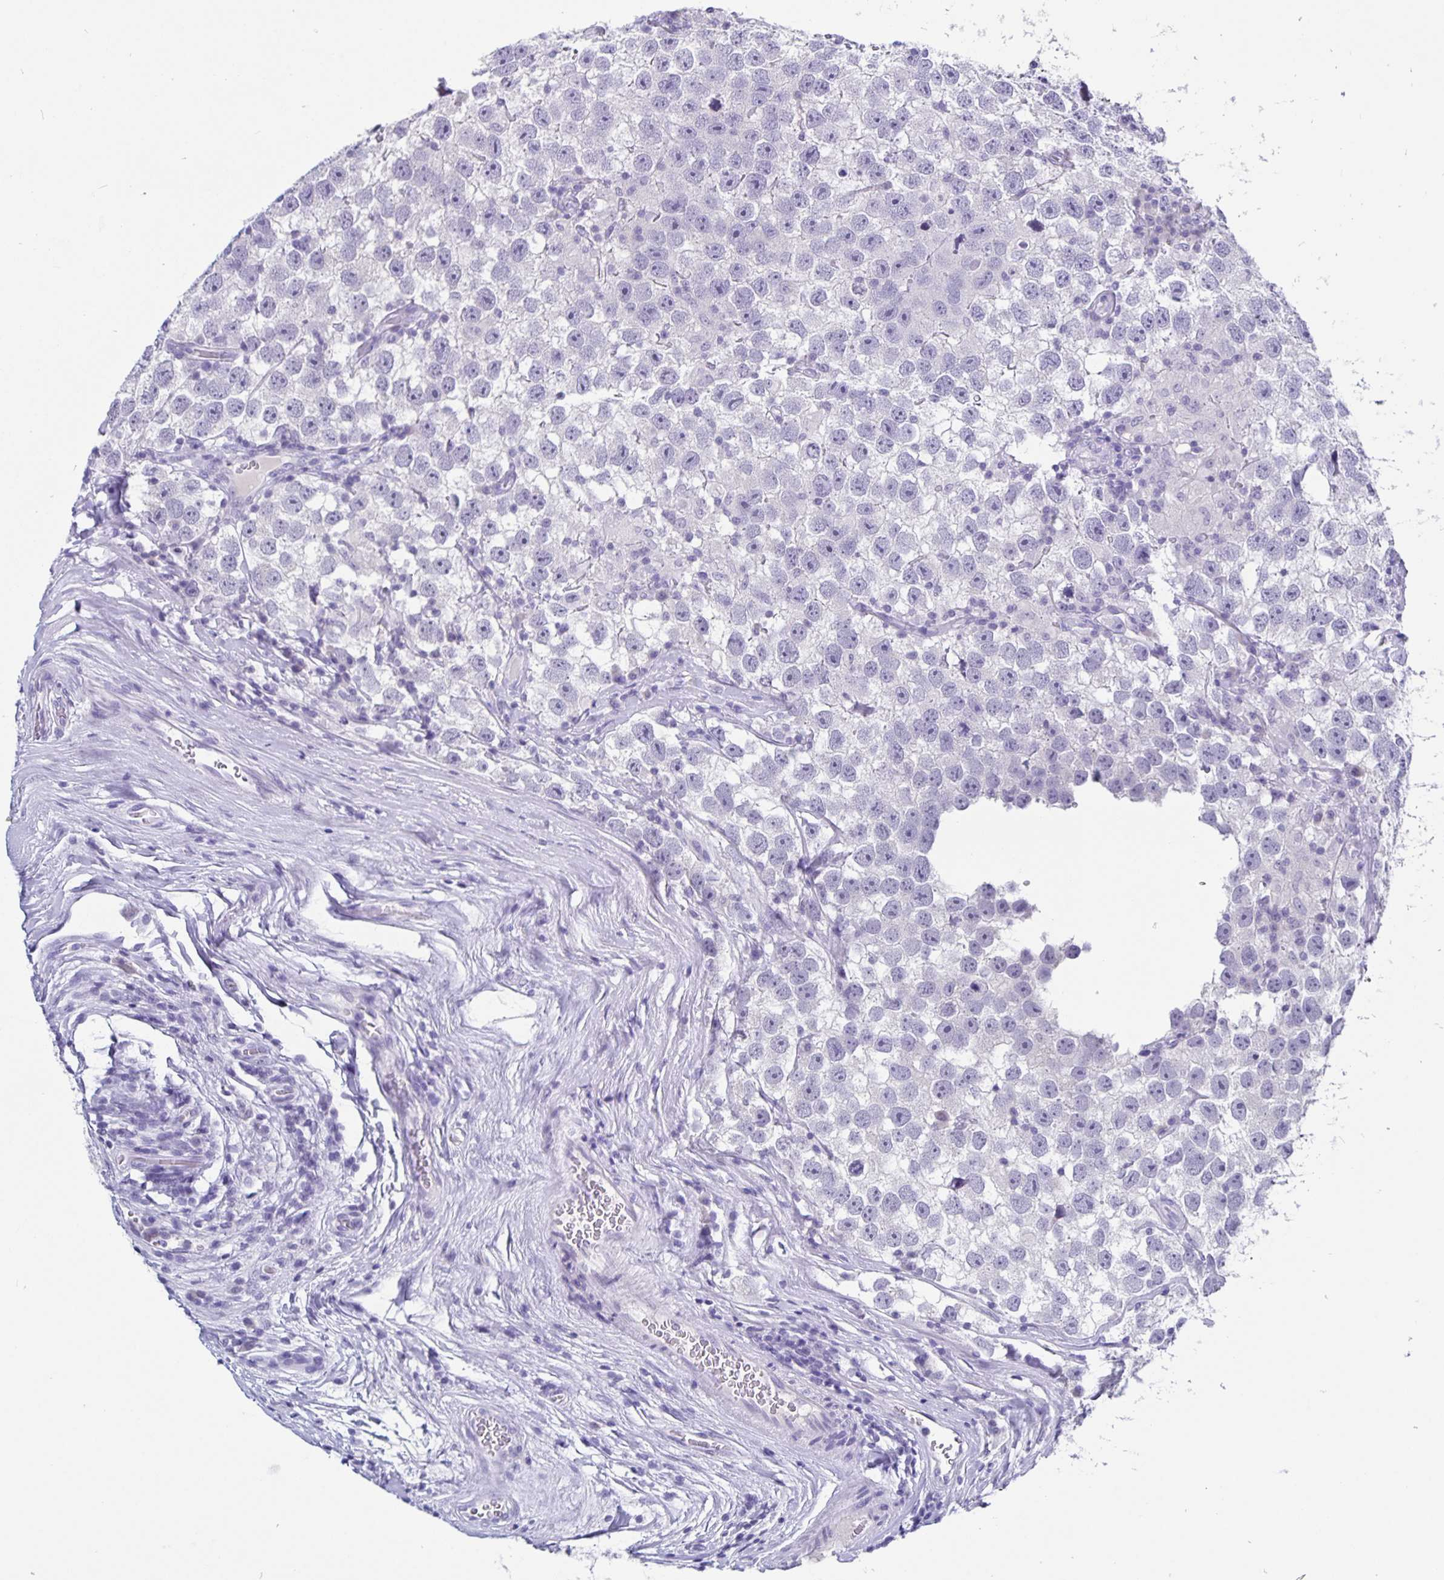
{"staining": {"intensity": "negative", "quantity": "none", "location": "none"}, "tissue": "testis cancer", "cell_type": "Tumor cells", "image_type": "cancer", "snomed": [{"axis": "morphology", "description": "Seminoma, NOS"}, {"axis": "topography", "description": "Testis"}], "caption": "High power microscopy photomicrograph of an immunohistochemistry micrograph of testis cancer (seminoma), revealing no significant positivity in tumor cells.", "gene": "ODF3B", "patient": {"sex": "male", "age": 26}}